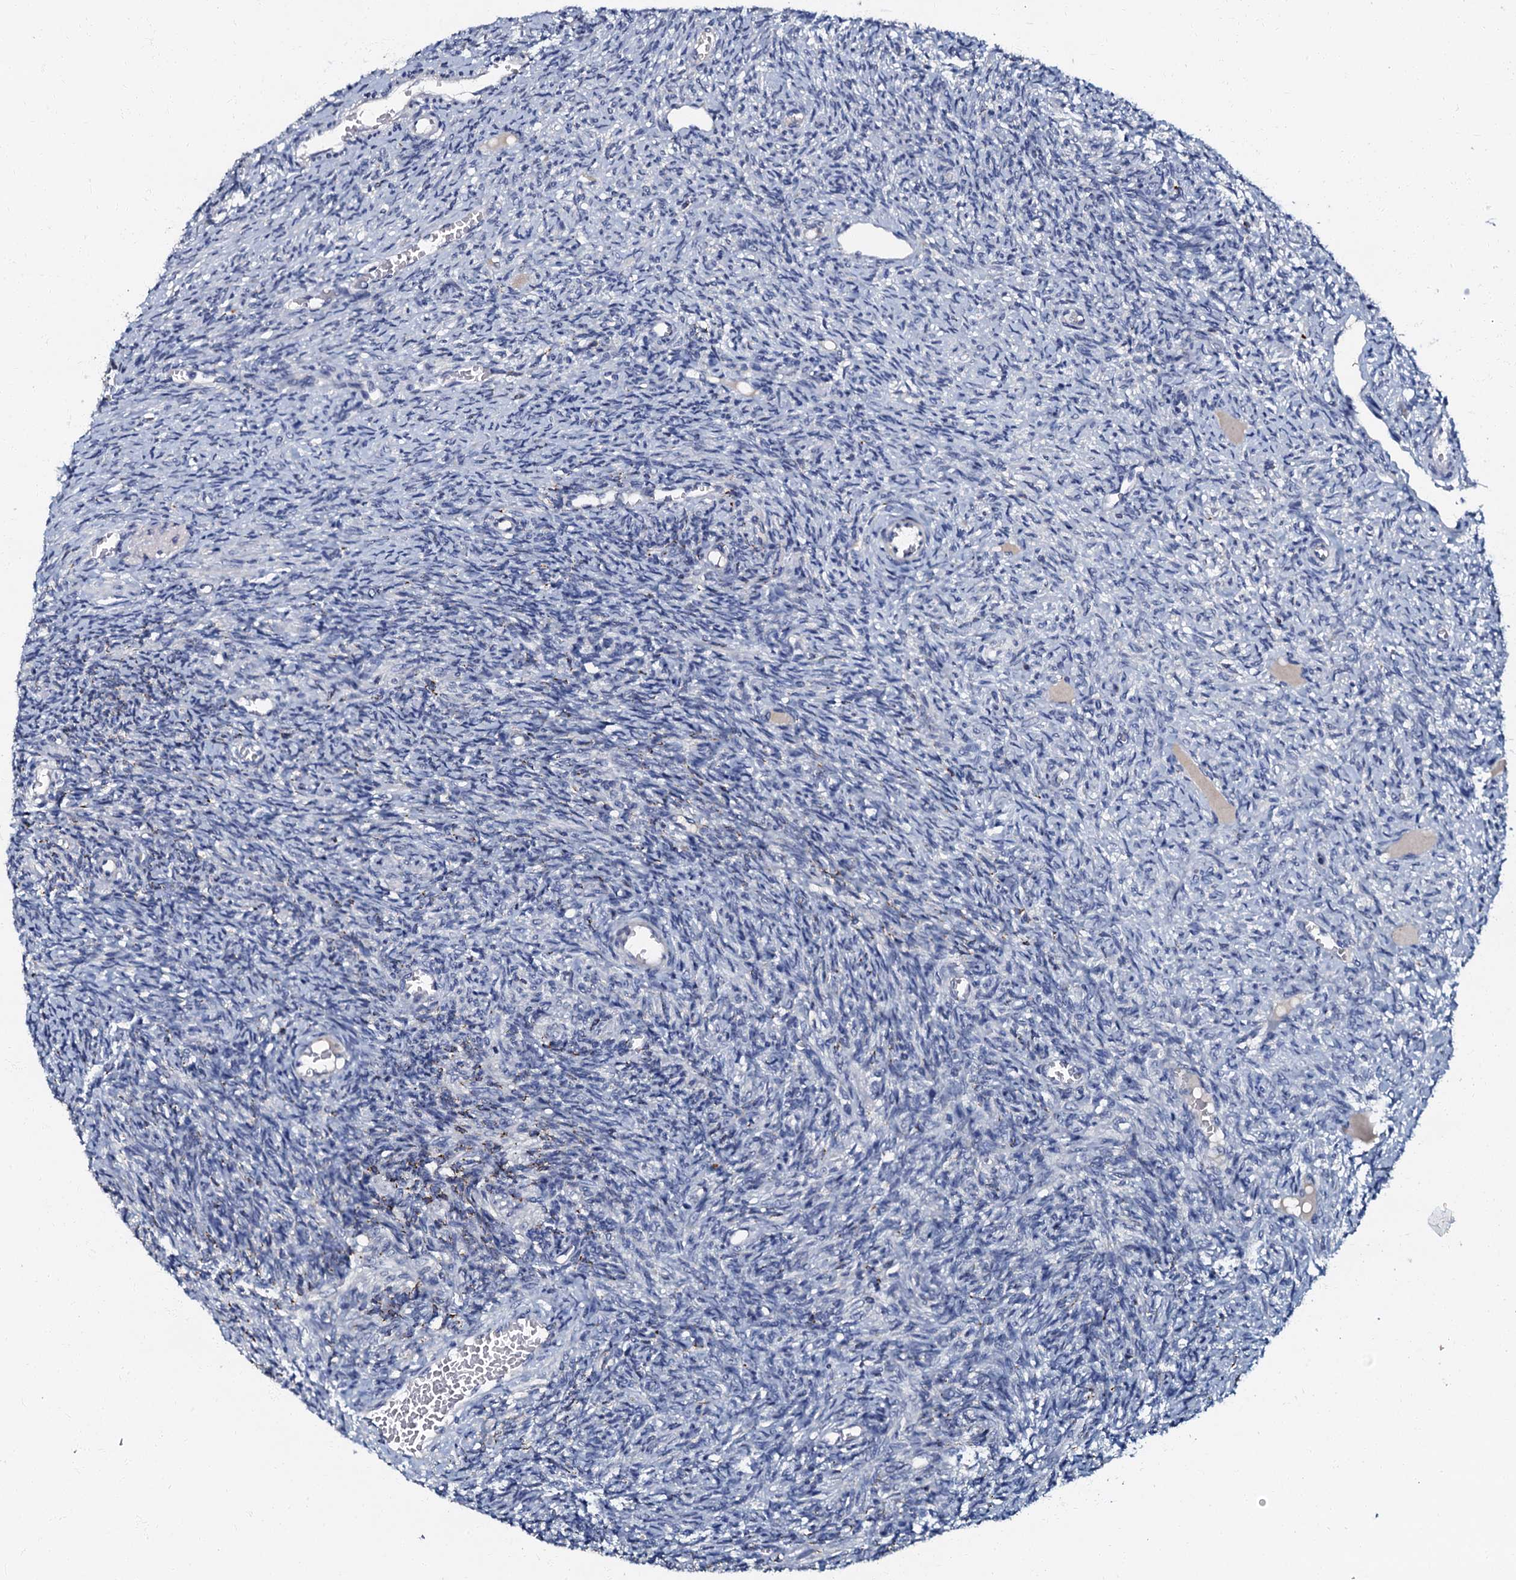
{"staining": {"intensity": "negative", "quantity": "none", "location": "none"}, "tissue": "ovary", "cell_type": "Ovarian stroma cells", "image_type": "normal", "snomed": [{"axis": "morphology", "description": "Normal tissue, NOS"}, {"axis": "topography", "description": "Ovary"}], "caption": "This is a photomicrograph of immunohistochemistry (IHC) staining of normal ovary, which shows no staining in ovarian stroma cells.", "gene": "OLAH", "patient": {"sex": "female", "age": 27}}